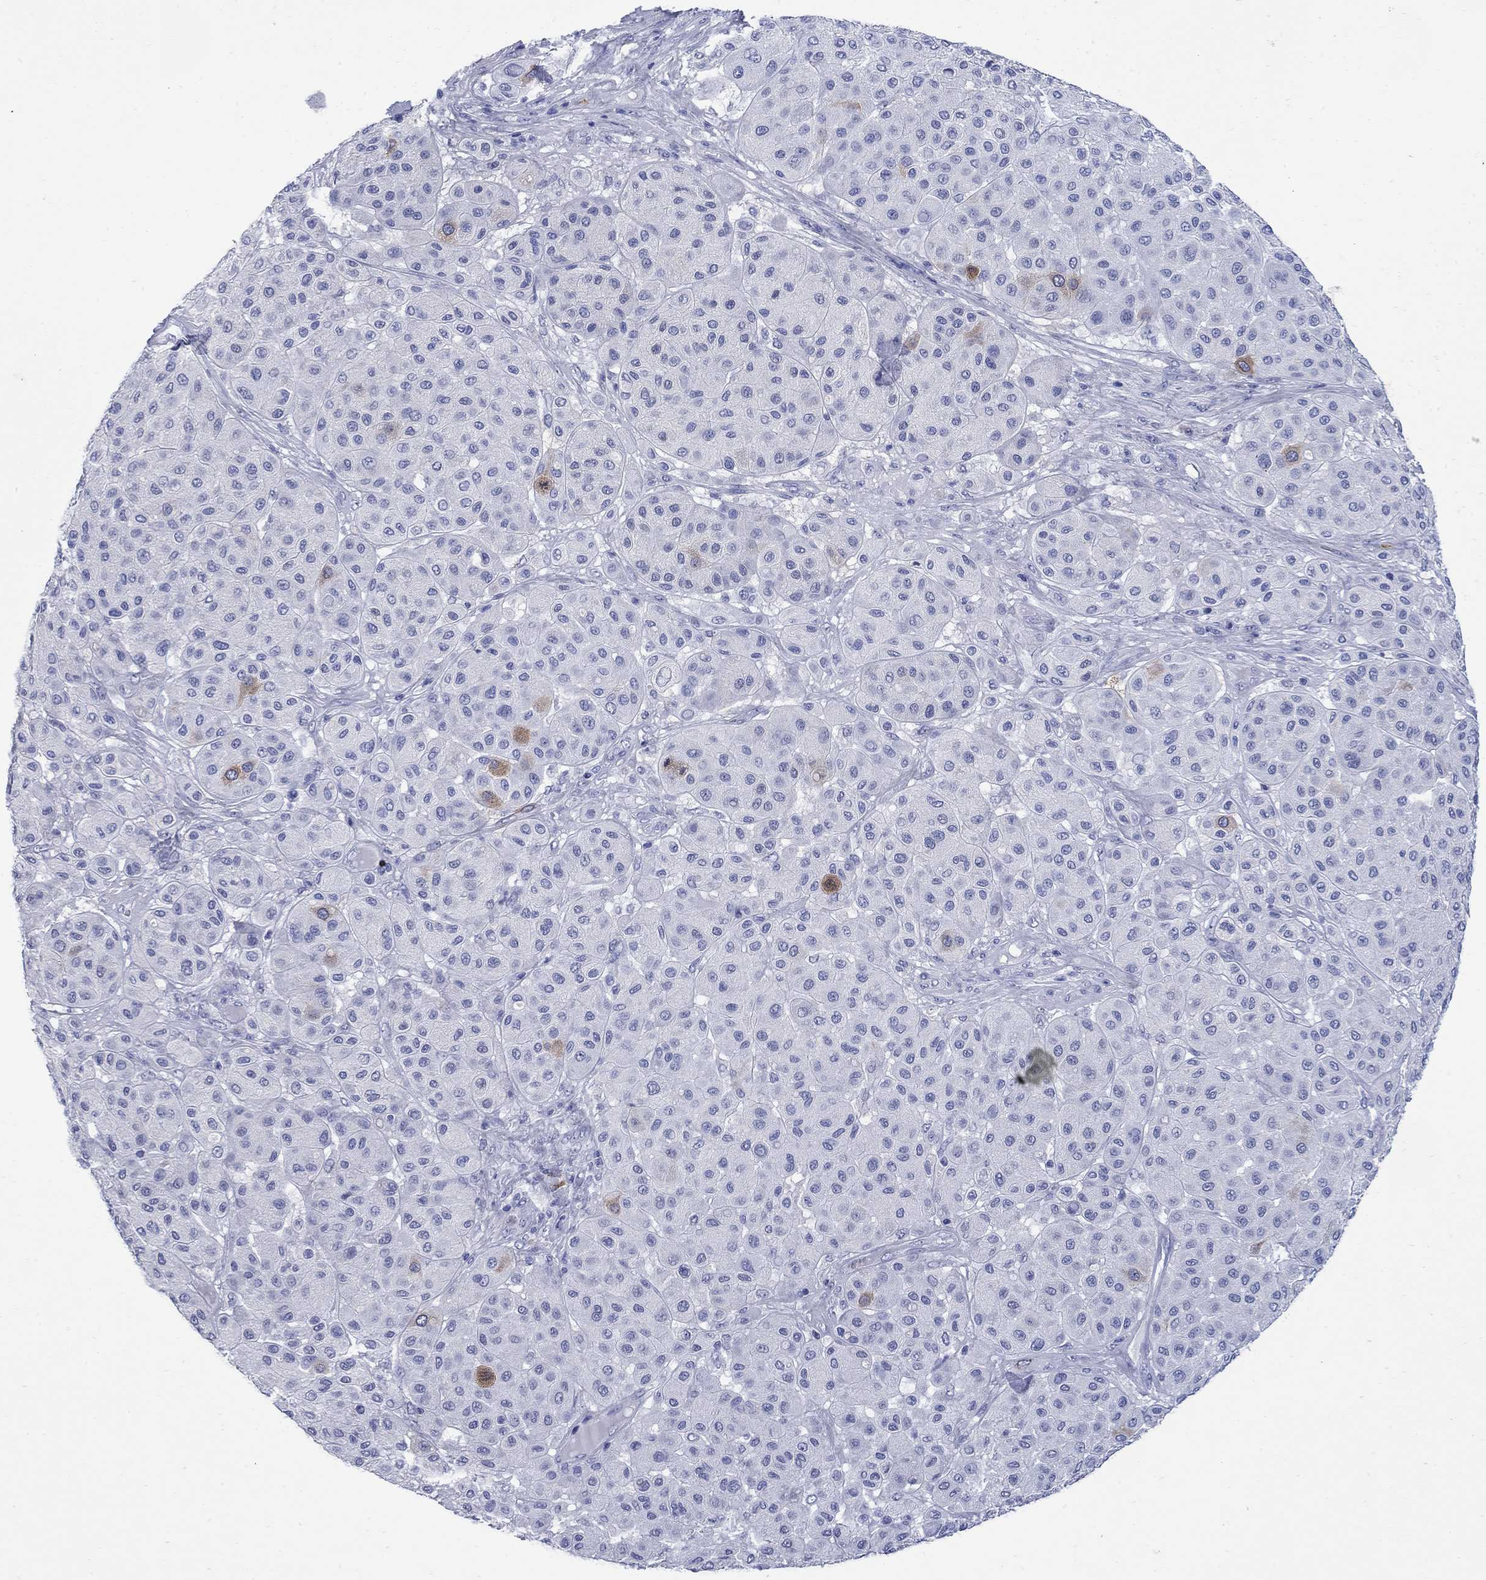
{"staining": {"intensity": "moderate", "quantity": "<25%", "location": "cytoplasmic/membranous"}, "tissue": "melanoma", "cell_type": "Tumor cells", "image_type": "cancer", "snomed": [{"axis": "morphology", "description": "Malignant melanoma, Metastatic site"}, {"axis": "topography", "description": "Smooth muscle"}], "caption": "Immunohistochemical staining of human melanoma demonstrates low levels of moderate cytoplasmic/membranous protein positivity in about <25% of tumor cells.", "gene": "TACC3", "patient": {"sex": "male", "age": 41}}